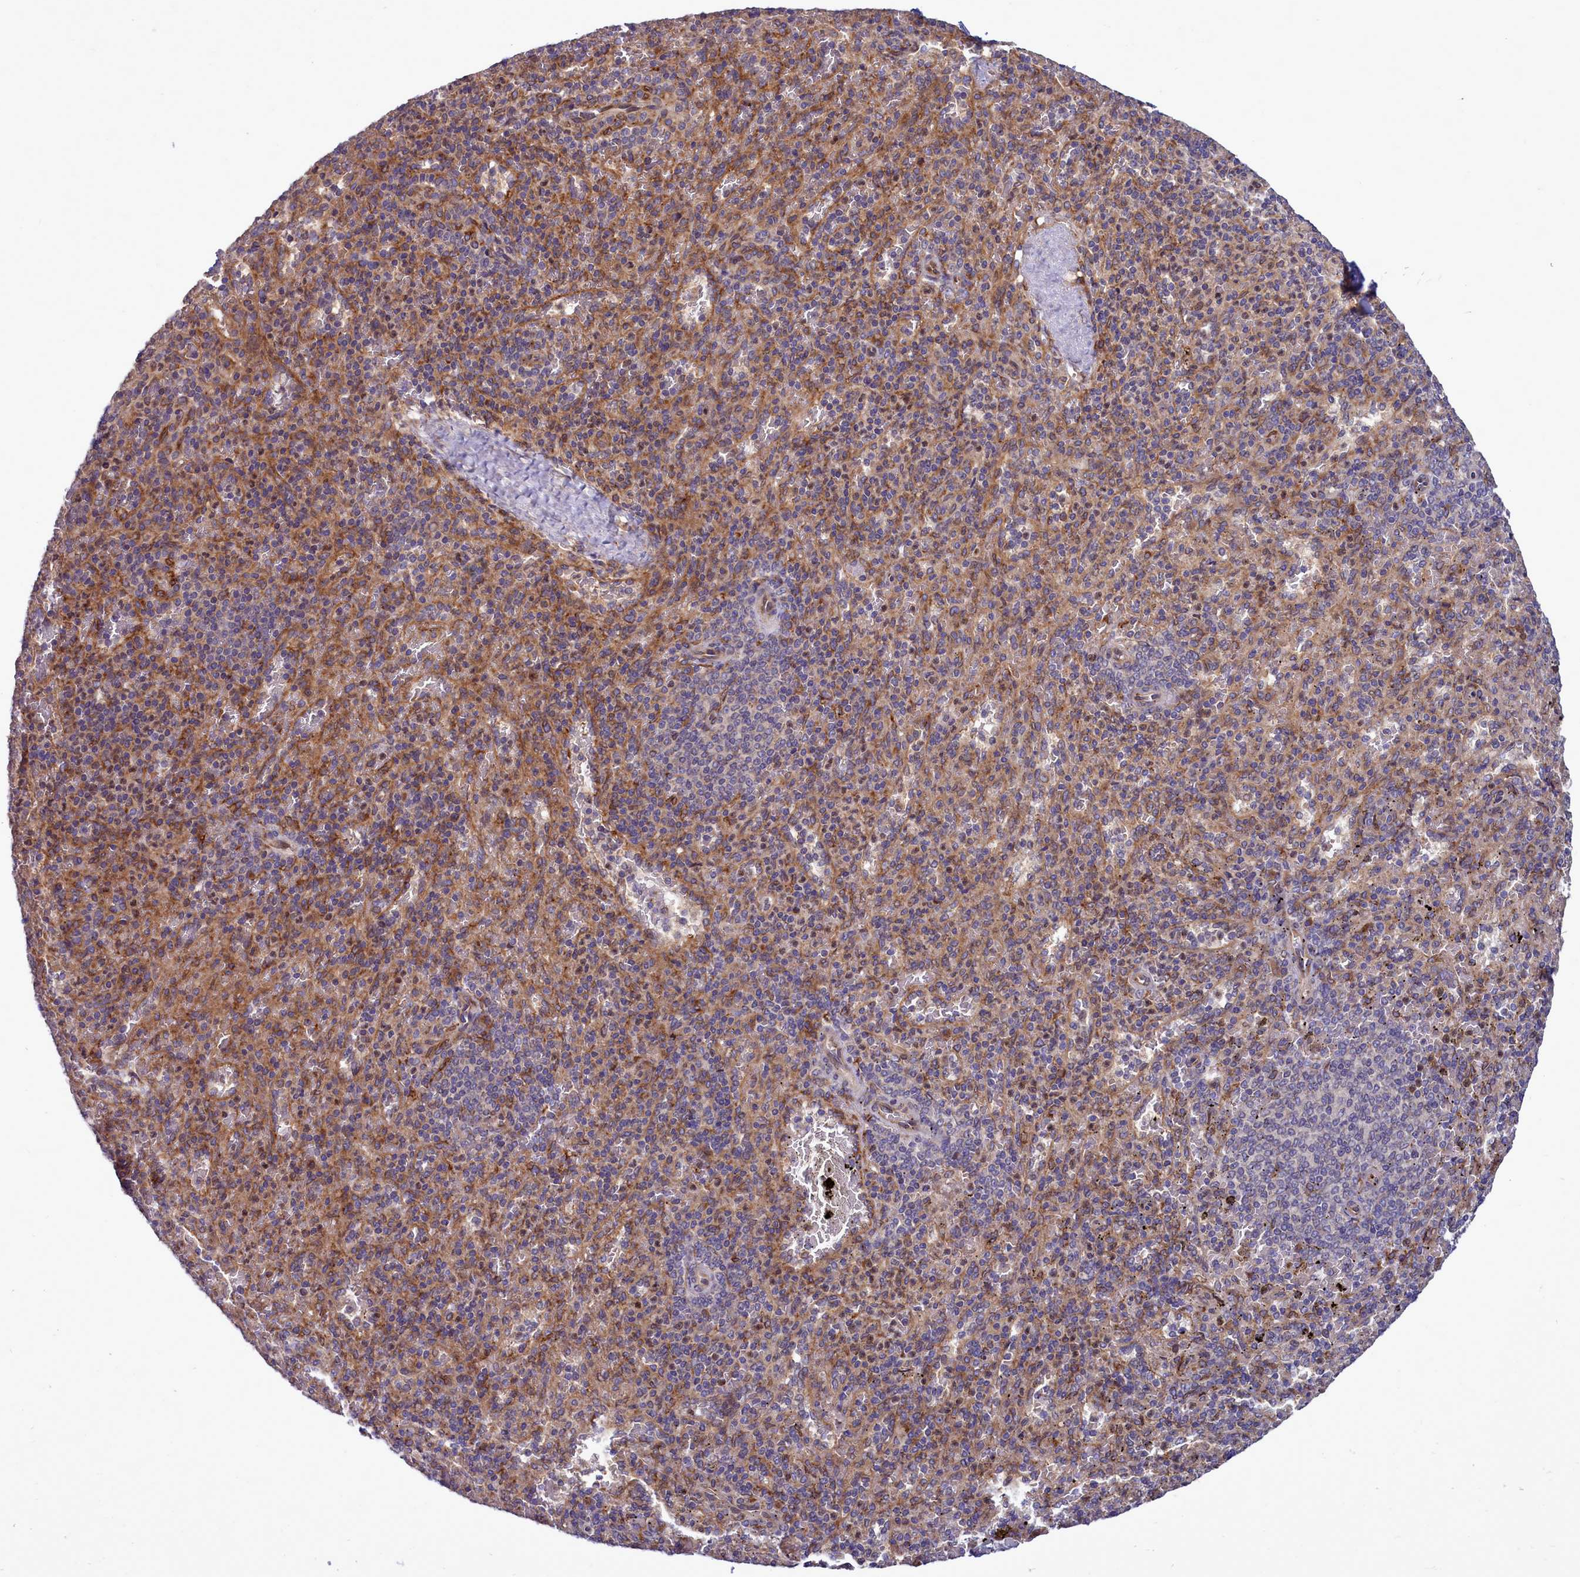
{"staining": {"intensity": "negative", "quantity": "none", "location": "none"}, "tissue": "spleen", "cell_type": "Cells in red pulp", "image_type": "normal", "snomed": [{"axis": "morphology", "description": "Normal tissue, NOS"}, {"axis": "topography", "description": "Spleen"}], "caption": "Unremarkable spleen was stained to show a protein in brown. There is no significant expression in cells in red pulp. The staining was performed using DAB (3,3'-diaminobenzidine) to visualize the protein expression in brown, while the nuclei were stained in blue with hematoxylin (Magnification: 20x).", "gene": "RAPGEF4", "patient": {"sex": "male", "age": 82}}